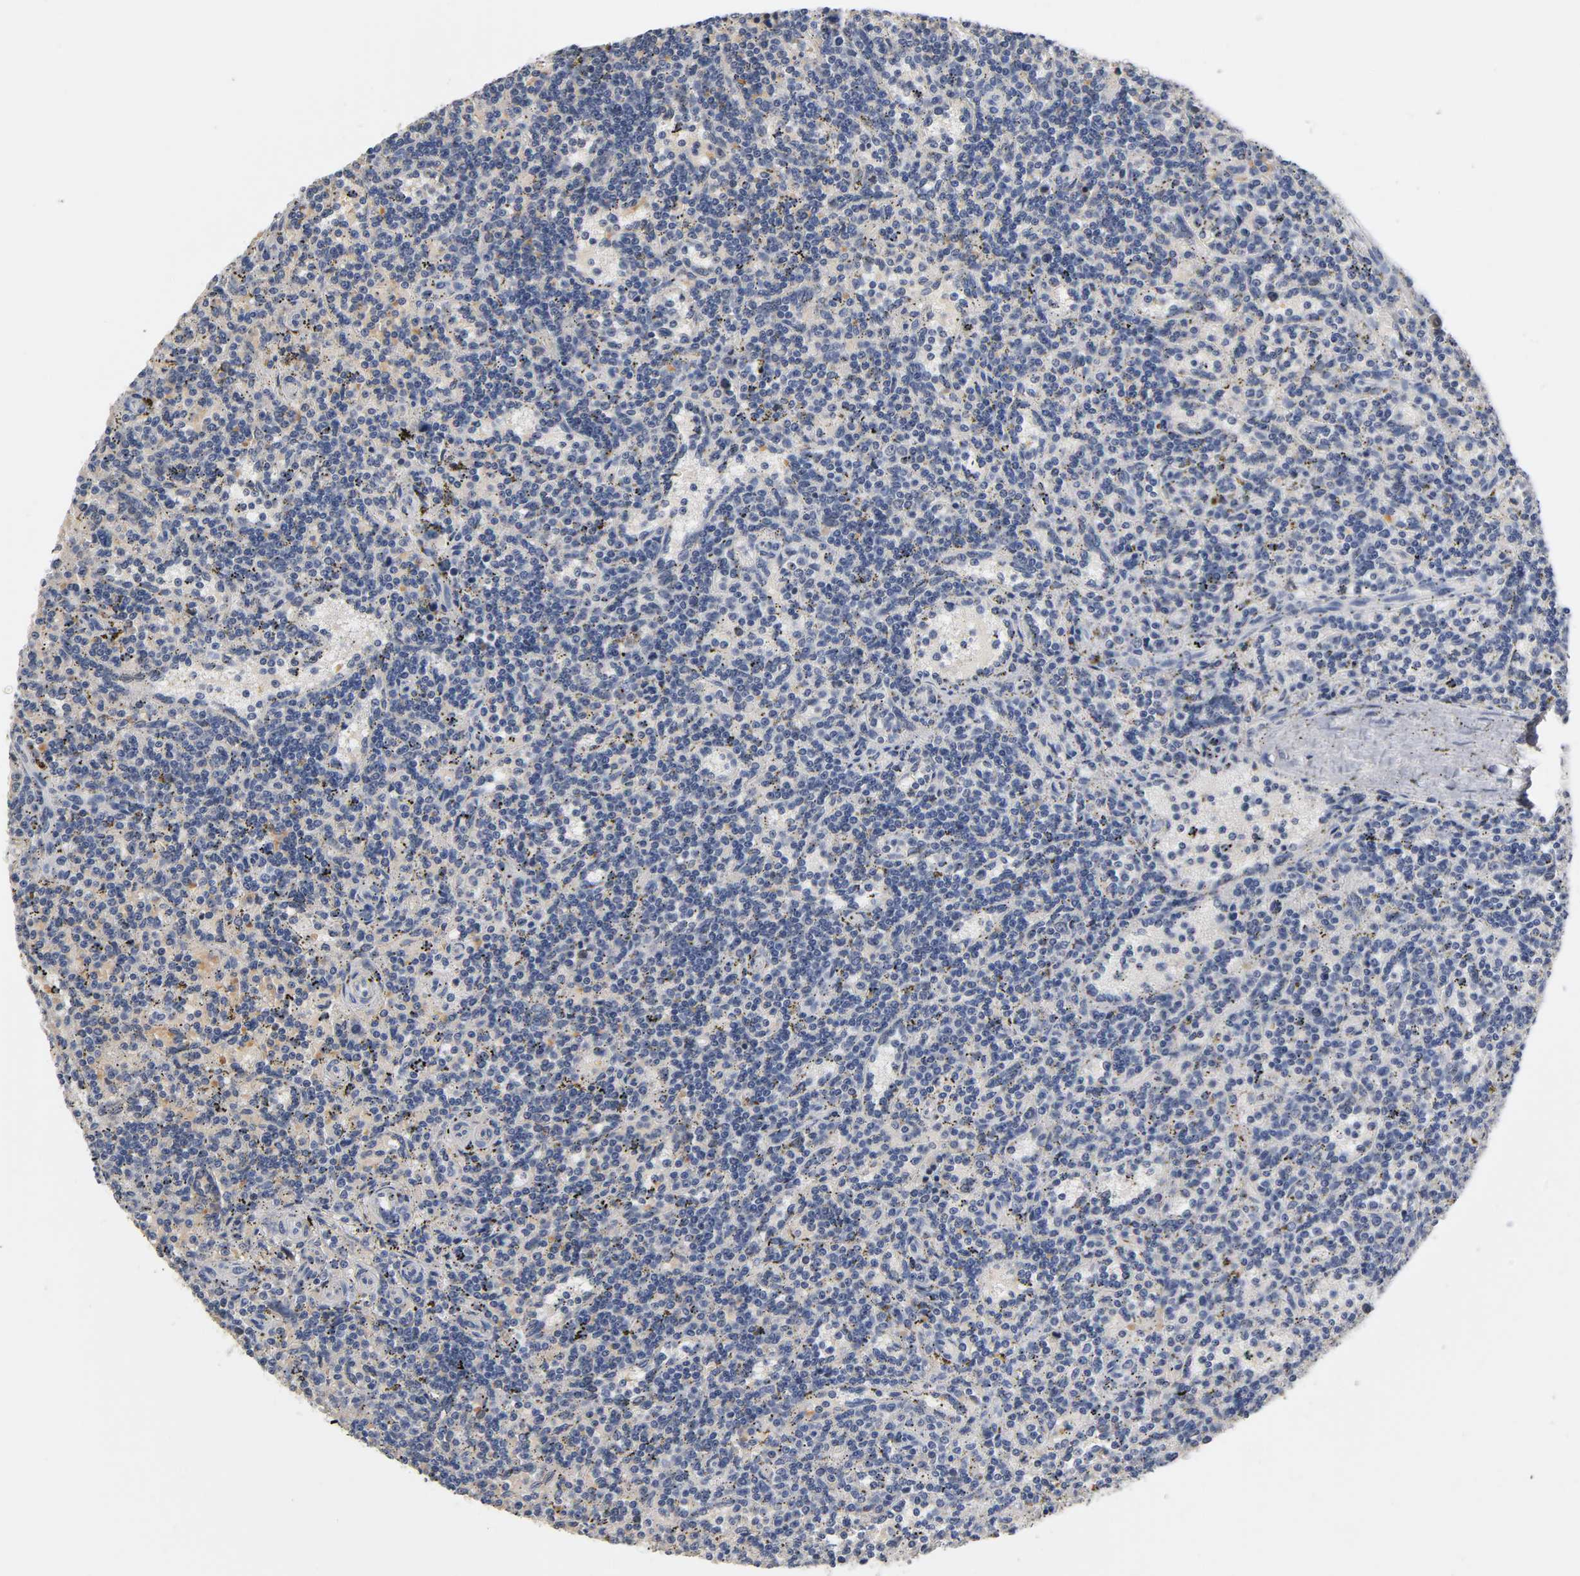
{"staining": {"intensity": "negative", "quantity": "none", "location": "none"}, "tissue": "lymphoma", "cell_type": "Tumor cells", "image_type": "cancer", "snomed": [{"axis": "morphology", "description": "Malignant lymphoma, non-Hodgkin's type, Low grade"}, {"axis": "topography", "description": "Spleen"}], "caption": "Lymphoma was stained to show a protein in brown. There is no significant staining in tumor cells.", "gene": "OVOL1", "patient": {"sex": "male", "age": 73}}